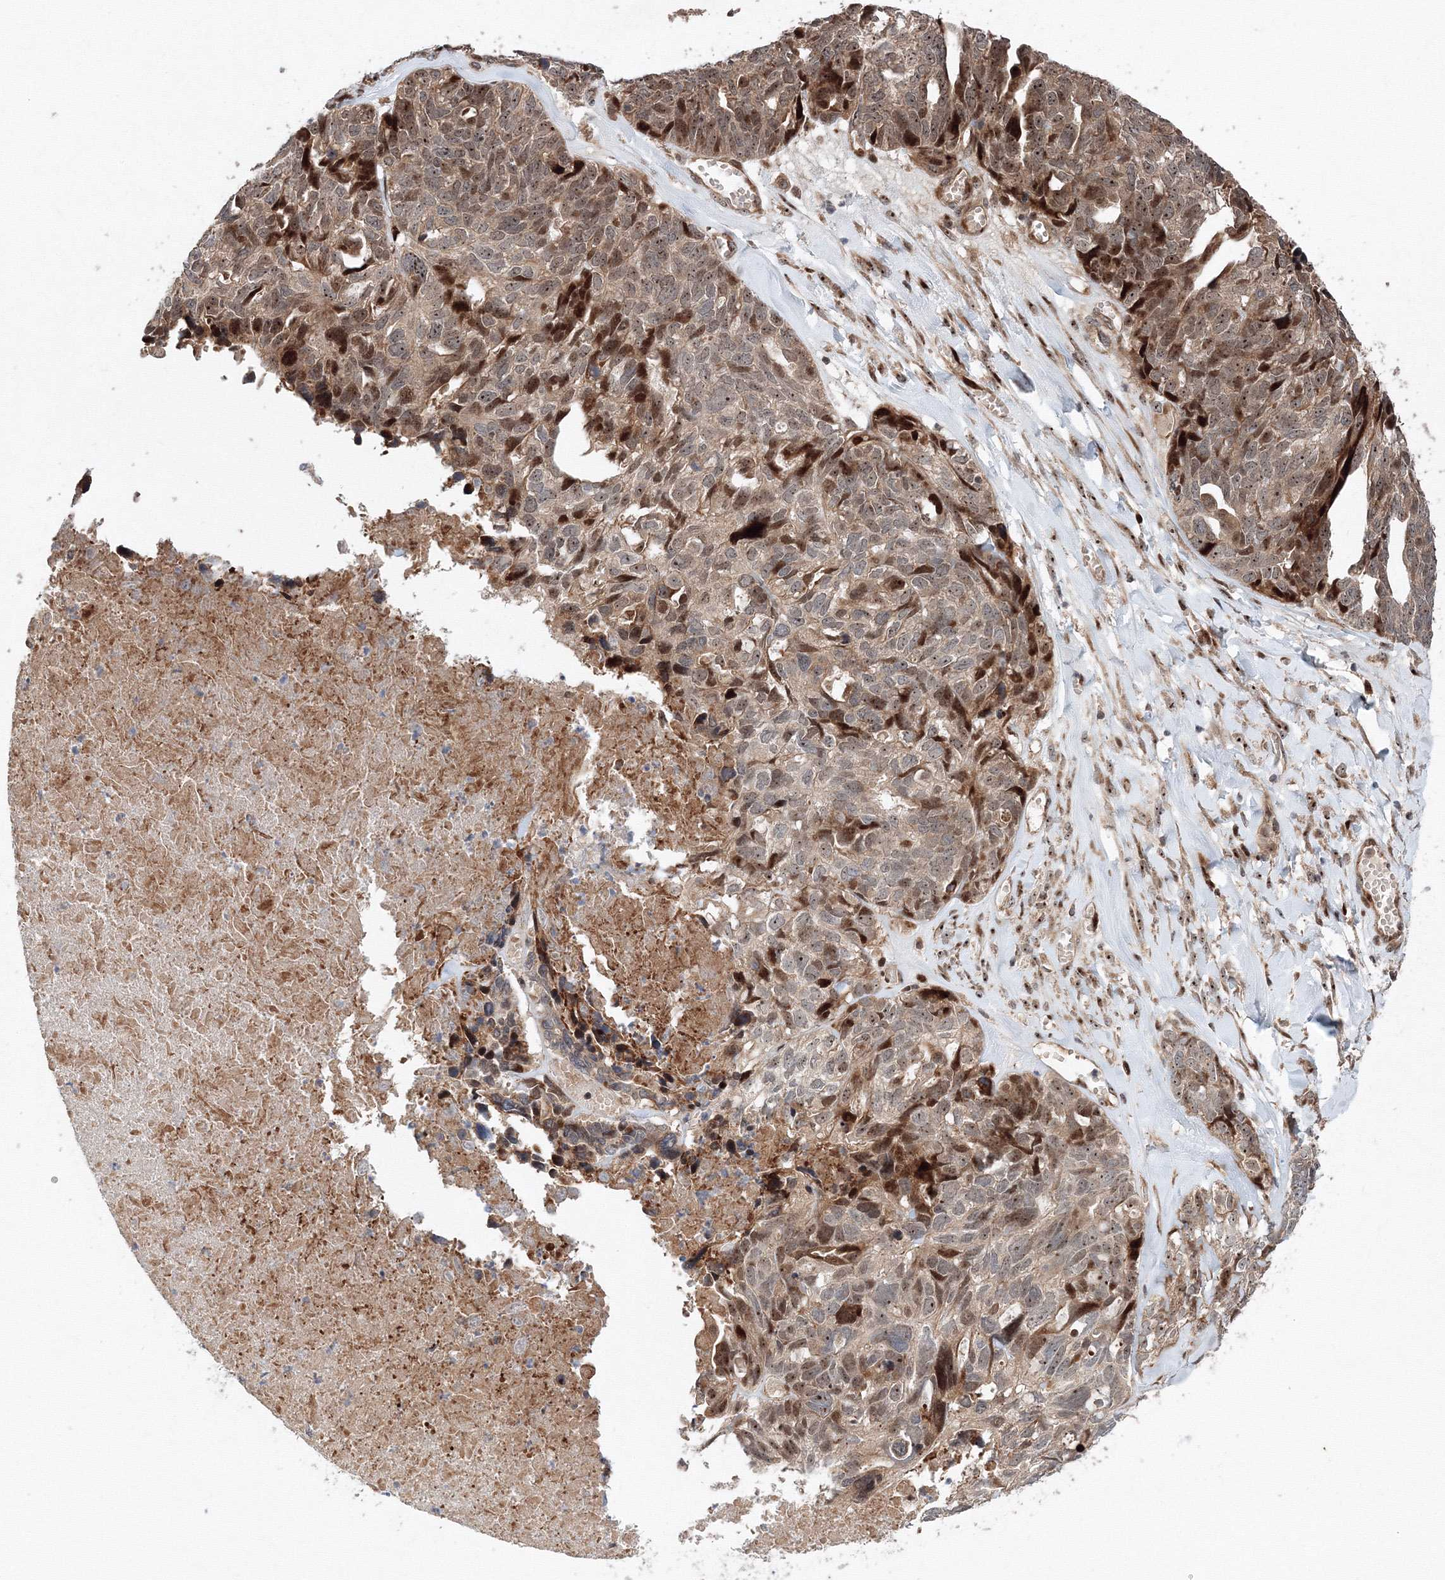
{"staining": {"intensity": "moderate", "quantity": ">75%", "location": "cytoplasmic/membranous,nuclear"}, "tissue": "ovarian cancer", "cell_type": "Tumor cells", "image_type": "cancer", "snomed": [{"axis": "morphology", "description": "Cystadenocarcinoma, serous, NOS"}, {"axis": "topography", "description": "Ovary"}], "caption": "Human ovarian serous cystadenocarcinoma stained with a protein marker demonstrates moderate staining in tumor cells.", "gene": "ANKAR", "patient": {"sex": "female", "age": 79}}